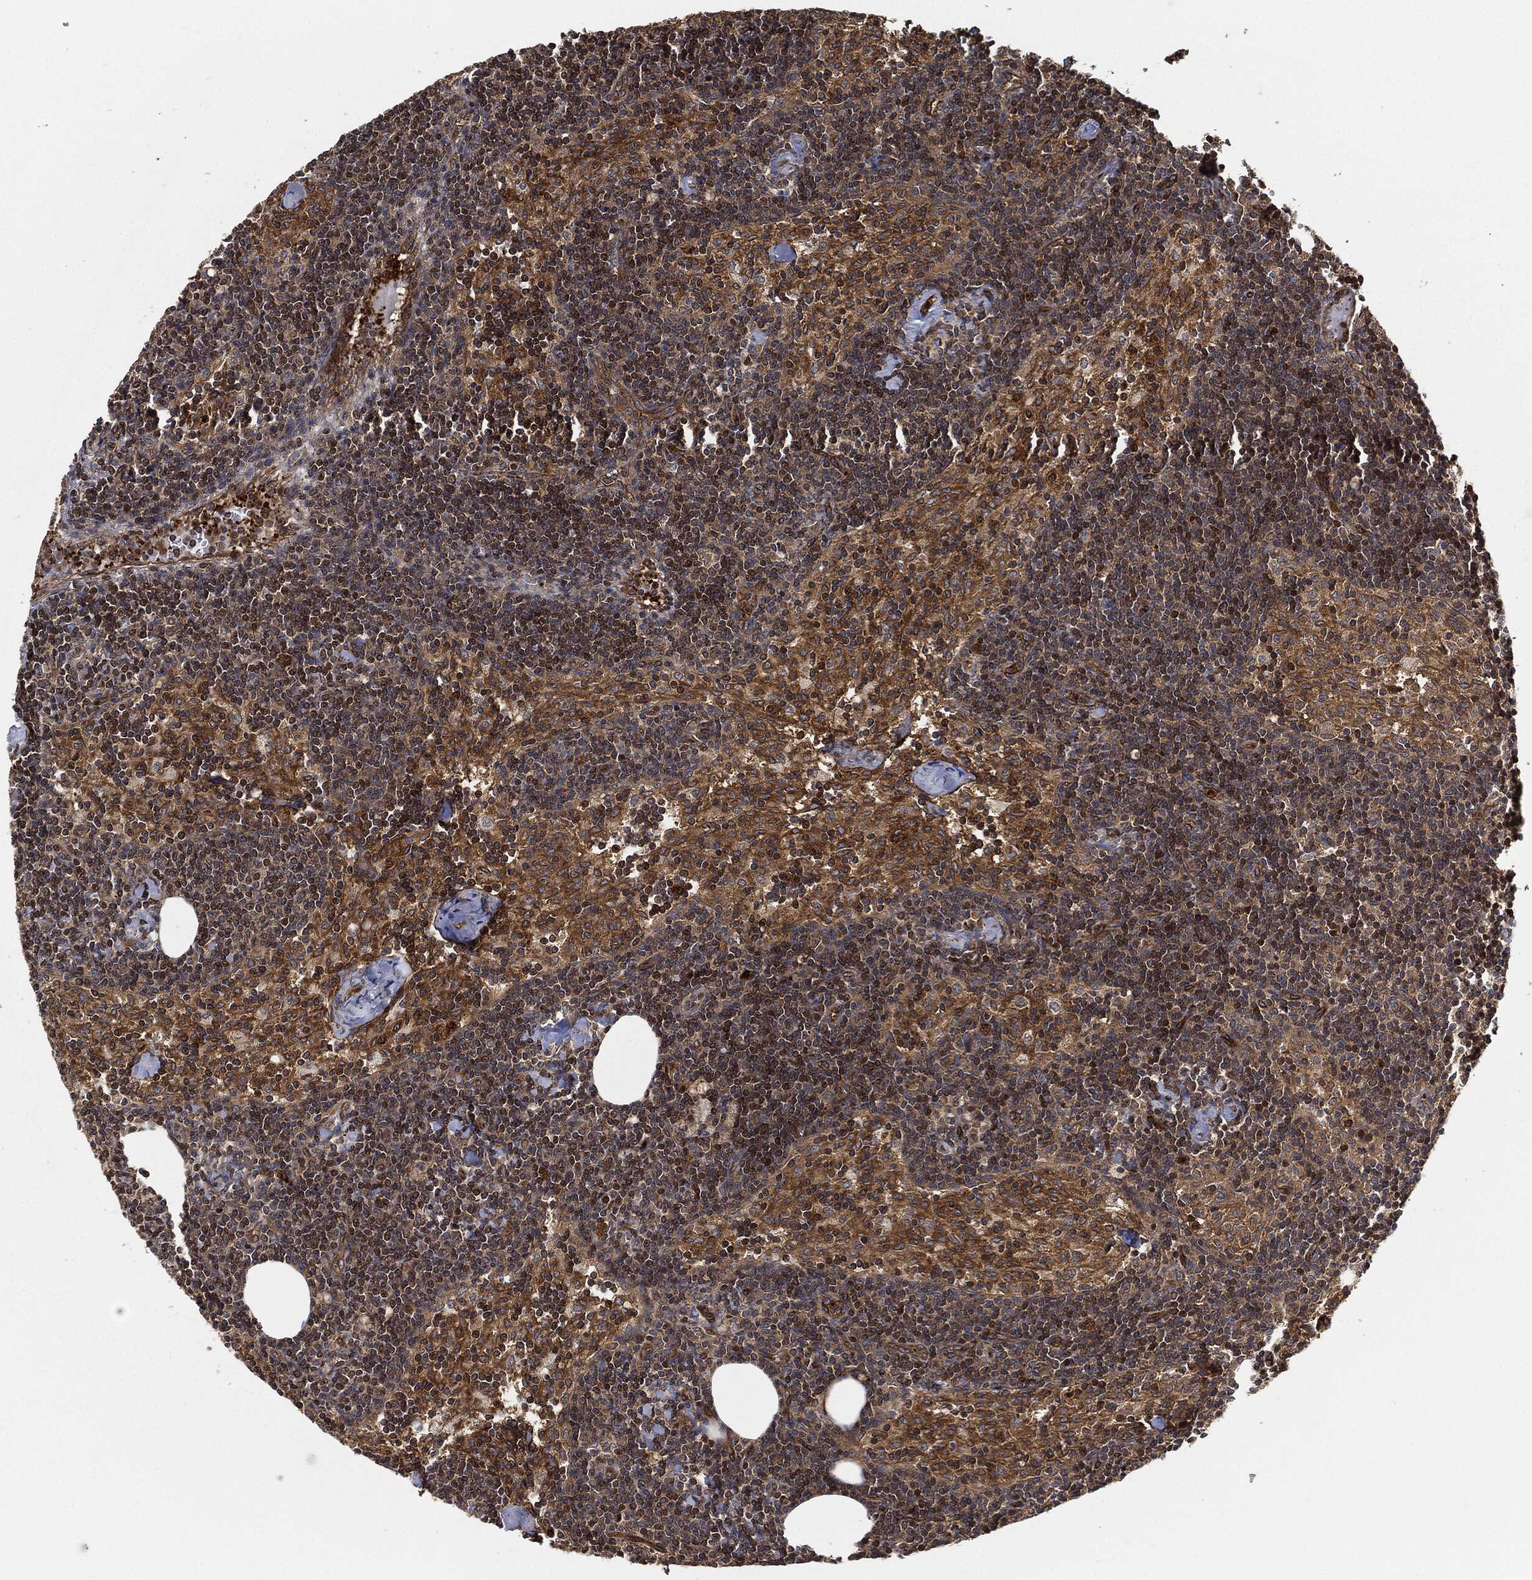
{"staining": {"intensity": "weak", "quantity": "25%-75%", "location": "cytoplasmic/membranous"}, "tissue": "lymph node", "cell_type": "Germinal center cells", "image_type": "normal", "snomed": [{"axis": "morphology", "description": "Normal tissue, NOS"}, {"axis": "topography", "description": "Lymph node"}], "caption": "This histopathology image demonstrates normal lymph node stained with IHC to label a protein in brown. The cytoplasmic/membranous of germinal center cells show weak positivity for the protein. Nuclei are counter-stained blue.", "gene": "MAP3K3", "patient": {"sex": "female", "age": 51}}